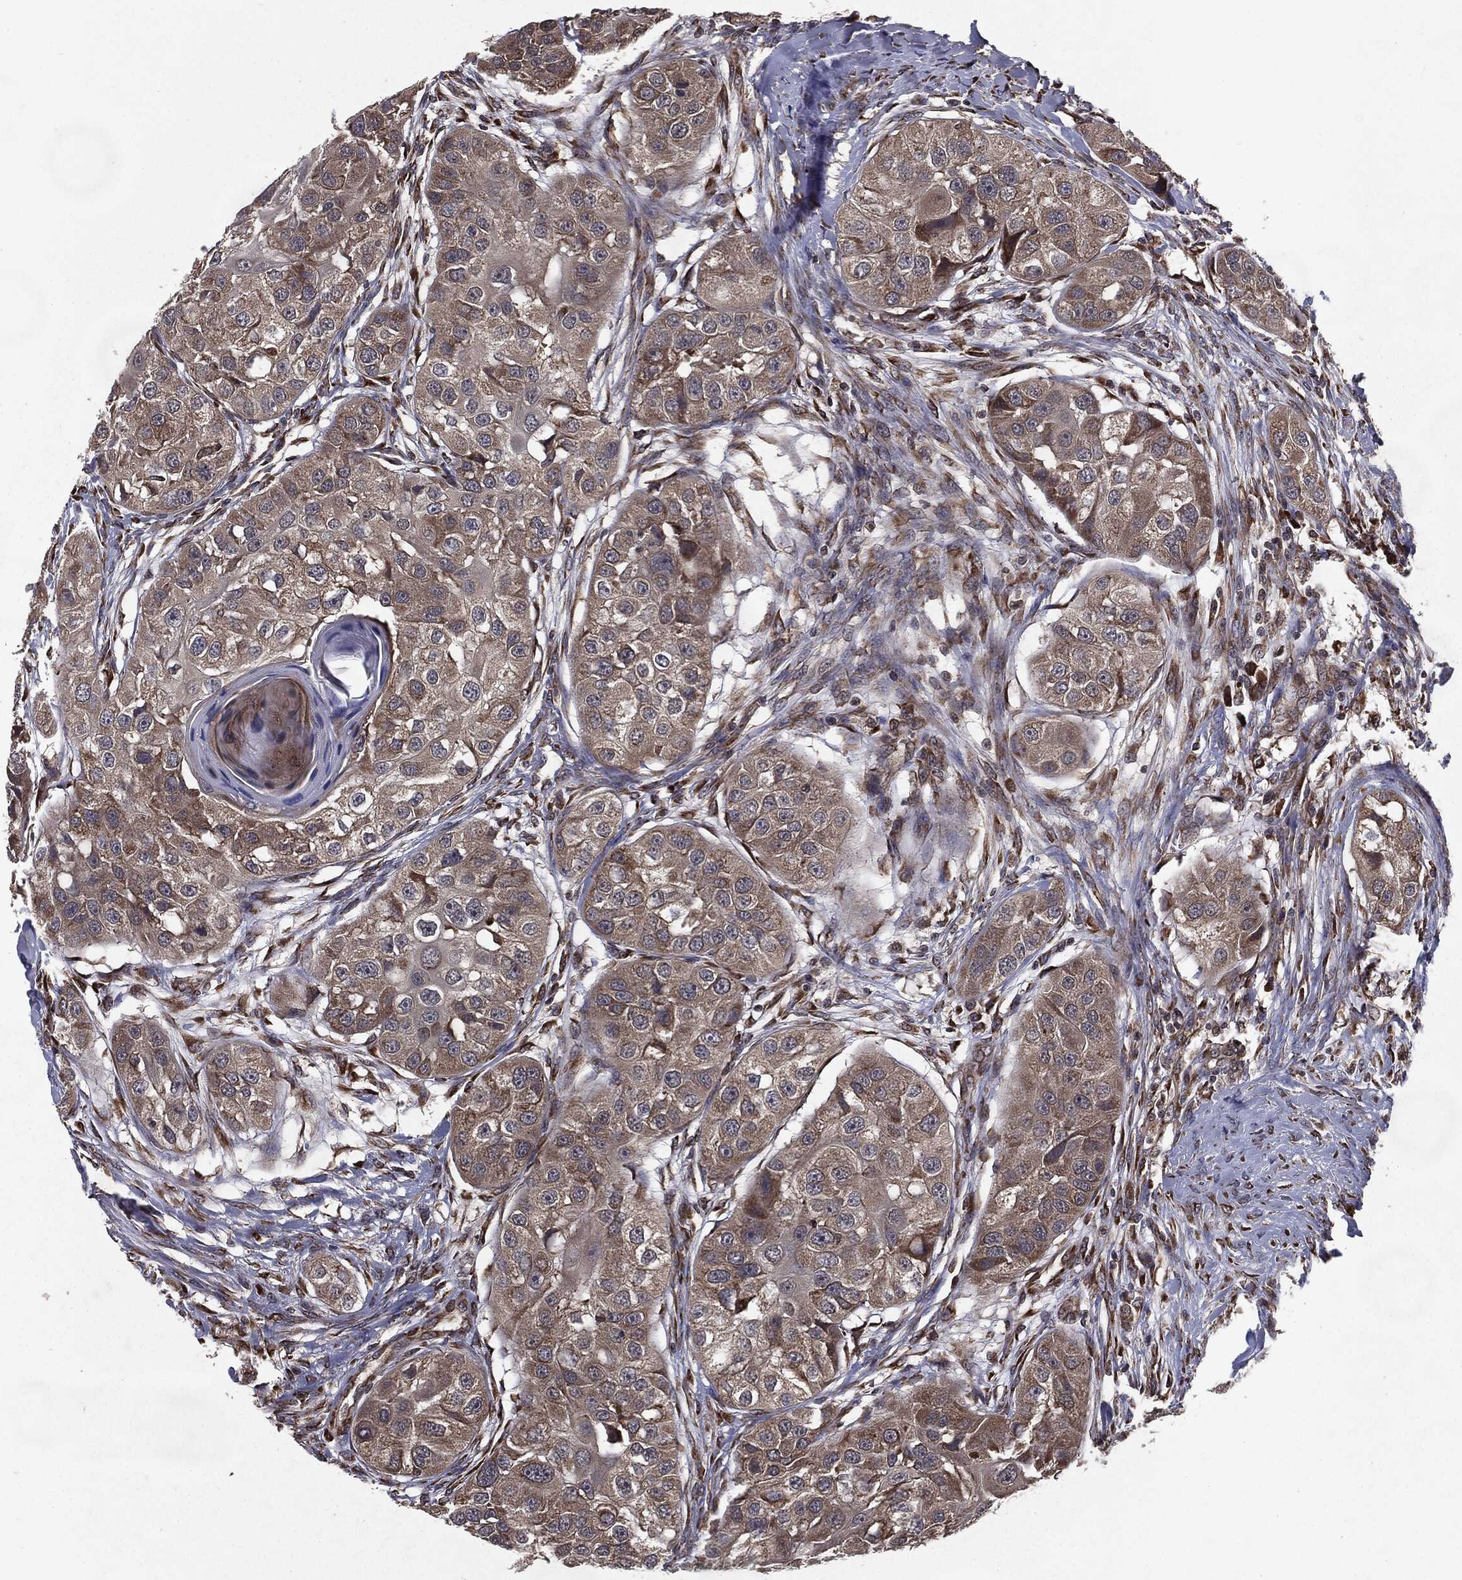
{"staining": {"intensity": "moderate", "quantity": "25%-75%", "location": "cytoplasmic/membranous"}, "tissue": "head and neck cancer", "cell_type": "Tumor cells", "image_type": "cancer", "snomed": [{"axis": "morphology", "description": "Normal tissue, NOS"}, {"axis": "morphology", "description": "Squamous cell carcinoma, NOS"}, {"axis": "topography", "description": "Skeletal muscle"}, {"axis": "topography", "description": "Head-Neck"}], "caption": "A high-resolution histopathology image shows IHC staining of head and neck cancer, which reveals moderate cytoplasmic/membranous staining in approximately 25%-75% of tumor cells.", "gene": "HDAC5", "patient": {"sex": "male", "age": 51}}